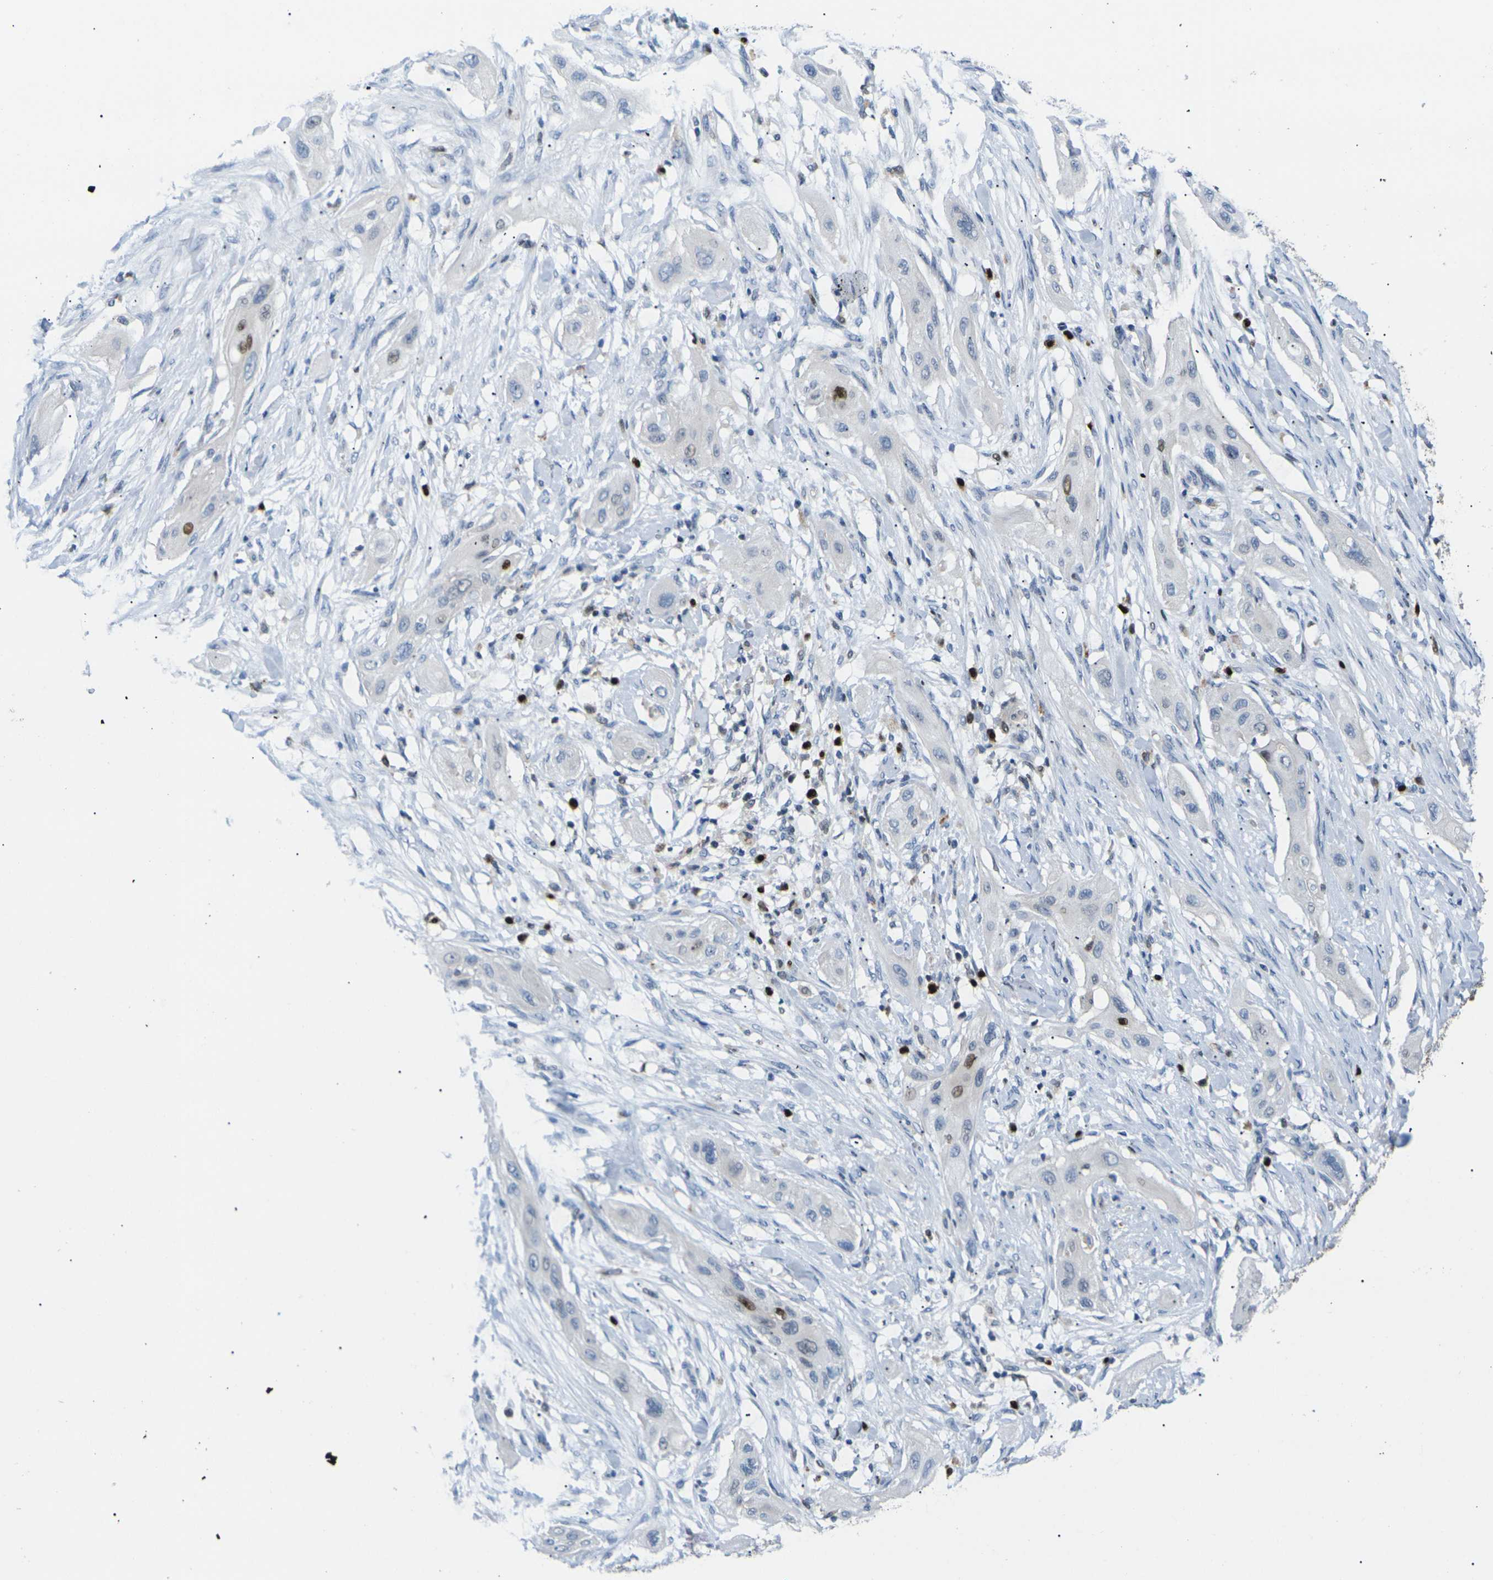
{"staining": {"intensity": "moderate", "quantity": "<25%", "location": "nuclear"}, "tissue": "lung cancer", "cell_type": "Tumor cells", "image_type": "cancer", "snomed": [{"axis": "morphology", "description": "Squamous cell carcinoma, NOS"}, {"axis": "topography", "description": "Lung"}], "caption": "This is an image of immunohistochemistry staining of squamous cell carcinoma (lung), which shows moderate expression in the nuclear of tumor cells.", "gene": "RPS6KA3", "patient": {"sex": "female", "age": 47}}